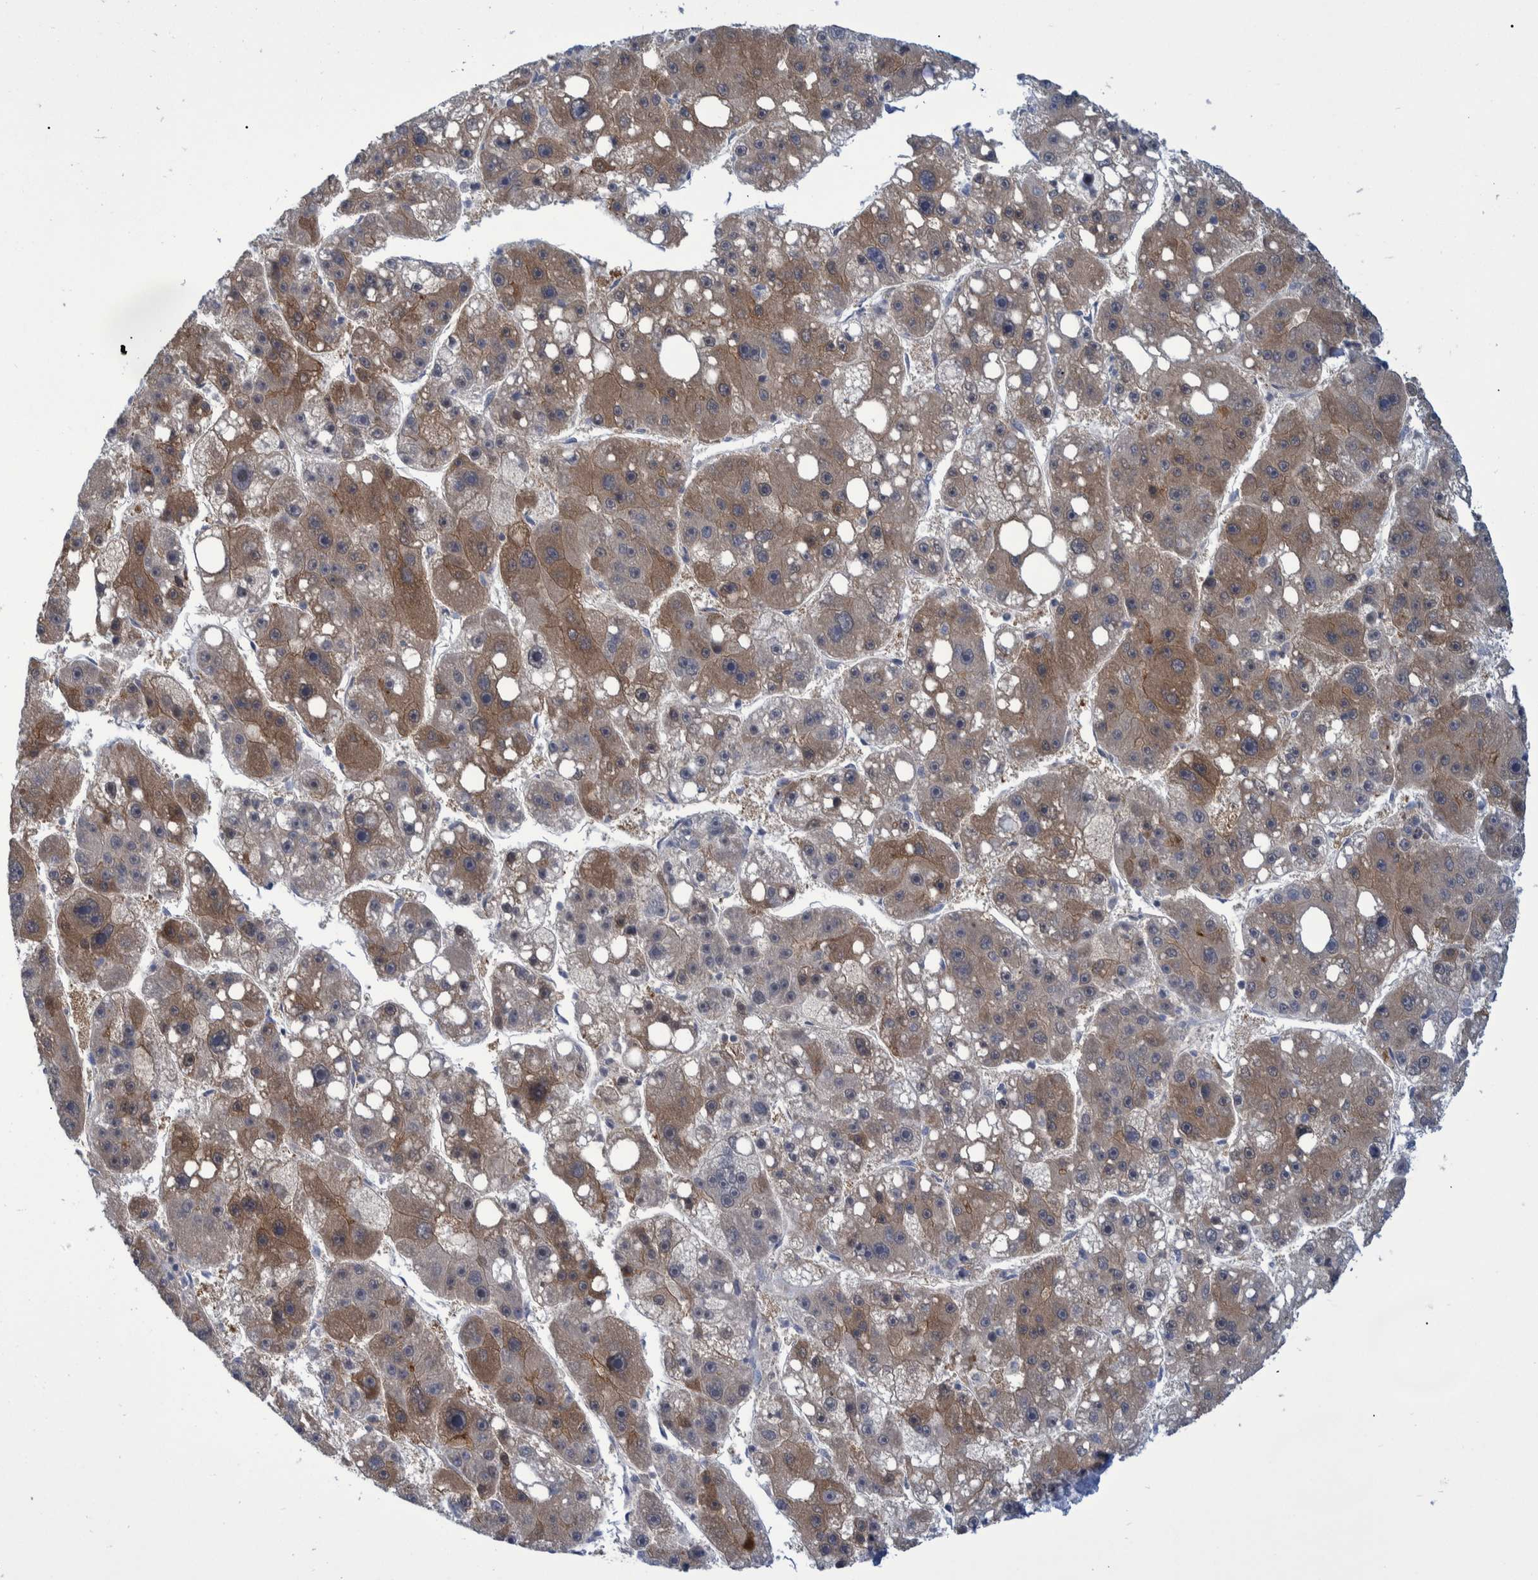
{"staining": {"intensity": "moderate", "quantity": "25%-75%", "location": "cytoplasmic/membranous"}, "tissue": "liver cancer", "cell_type": "Tumor cells", "image_type": "cancer", "snomed": [{"axis": "morphology", "description": "Carcinoma, Hepatocellular, NOS"}, {"axis": "topography", "description": "Liver"}], "caption": "A brown stain highlights moderate cytoplasmic/membranous expression of a protein in liver cancer tumor cells. The protein of interest is shown in brown color, while the nuclei are stained blue.", "gene": "PCYT2", "patient": {"sex": "female", "age": 61}}